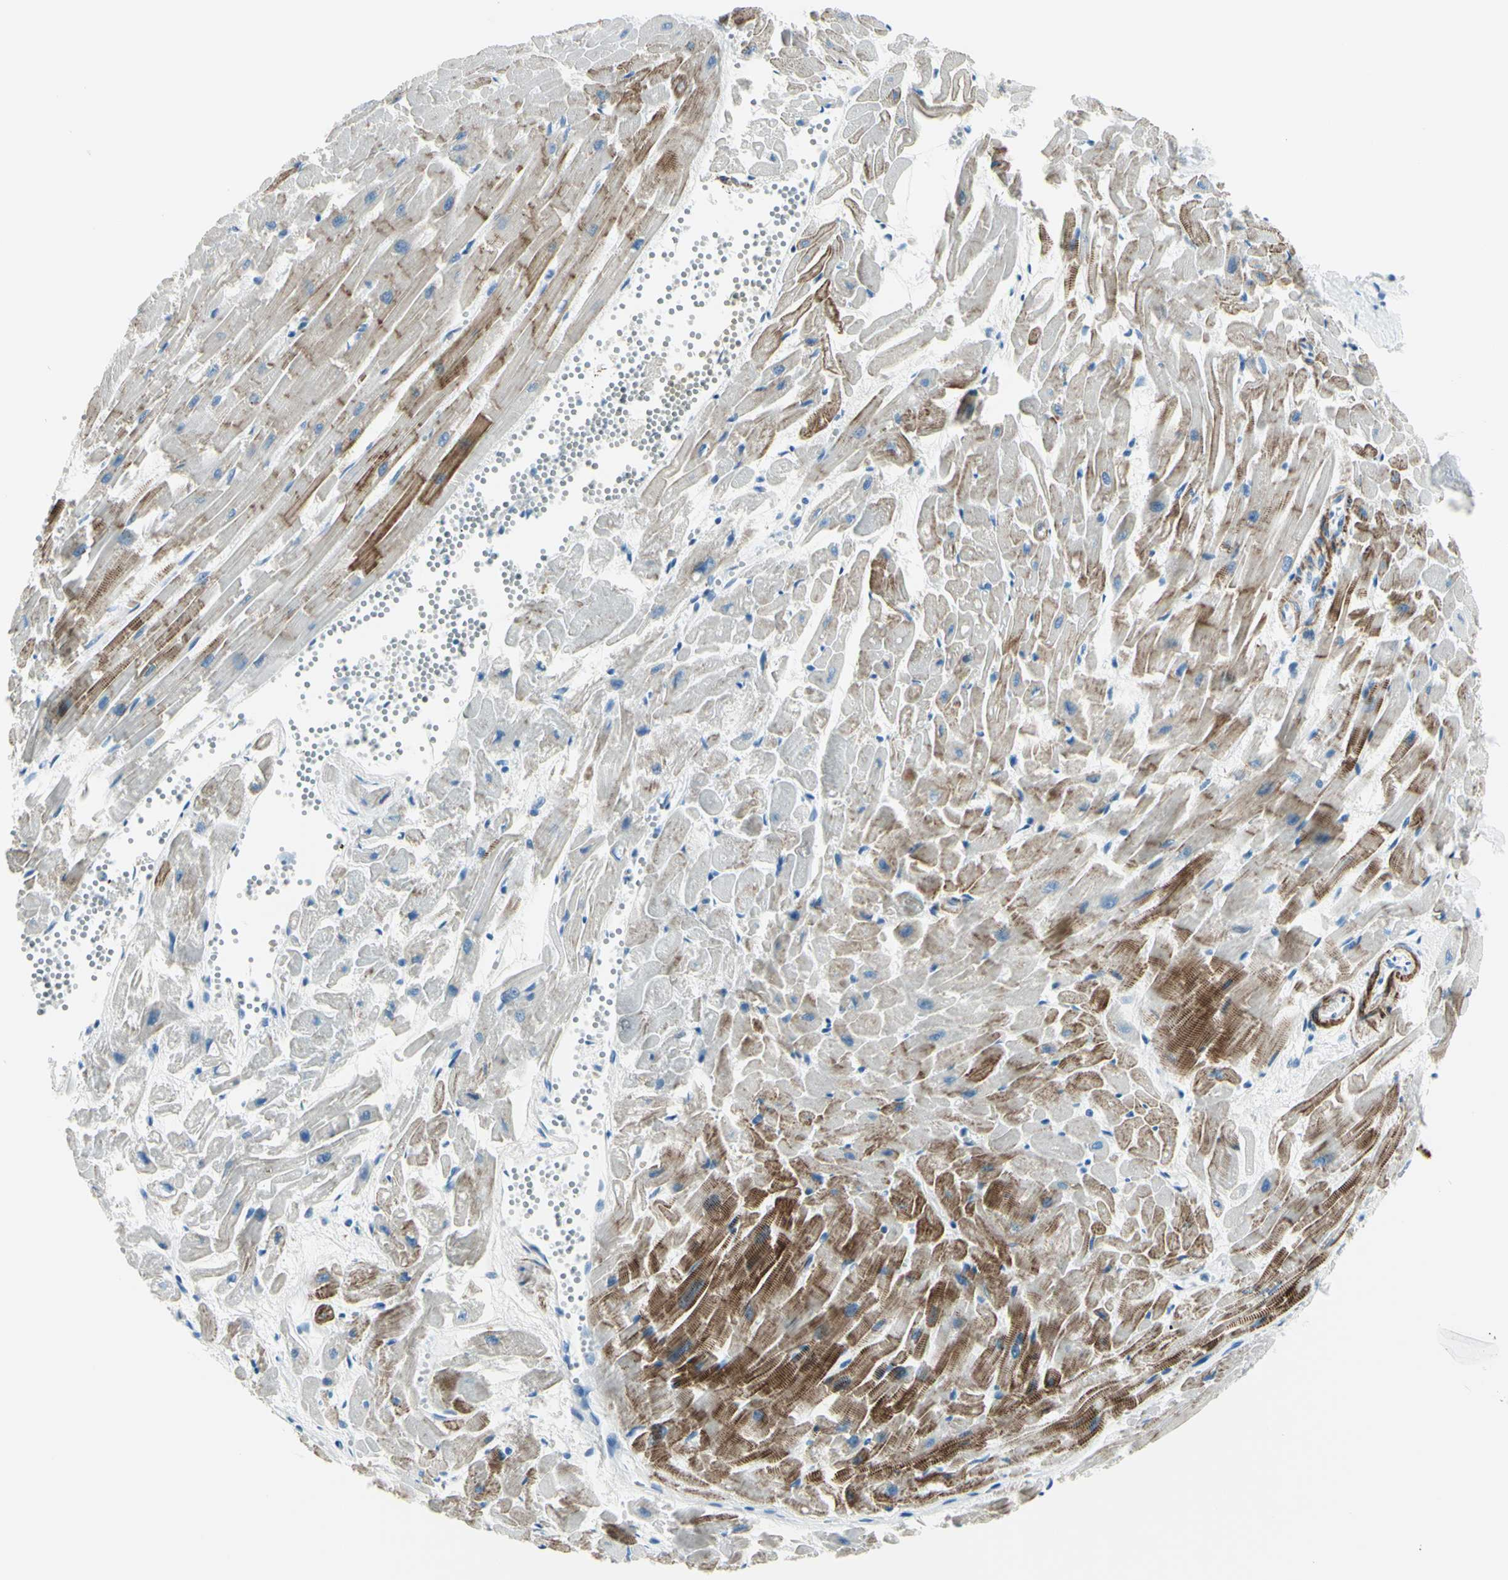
{"staining": {"intensity": "moderate", "quantity": "25%-75%", "location": "cytoplasmic/membranous"}, "tissue": "heart muscle", "cell_type": "Cardiomyocytes", "image_type": "normal", "snomed": [{"axis": "morphology", "description": "Normal tissue, NOS"}, {"axis": "topography", "description": "Heart"}], "caption": "Immunohistochemistry (IHC) (DAB (3,3'-diaminobenzidine)) staining of benign human heart muscle shows moderate cytoplasmic/membranous protein staining in about 25%-75% of cardiomyocytes.", "gene": "CDH15", "patient": {"sex": "female", "age": 19}}